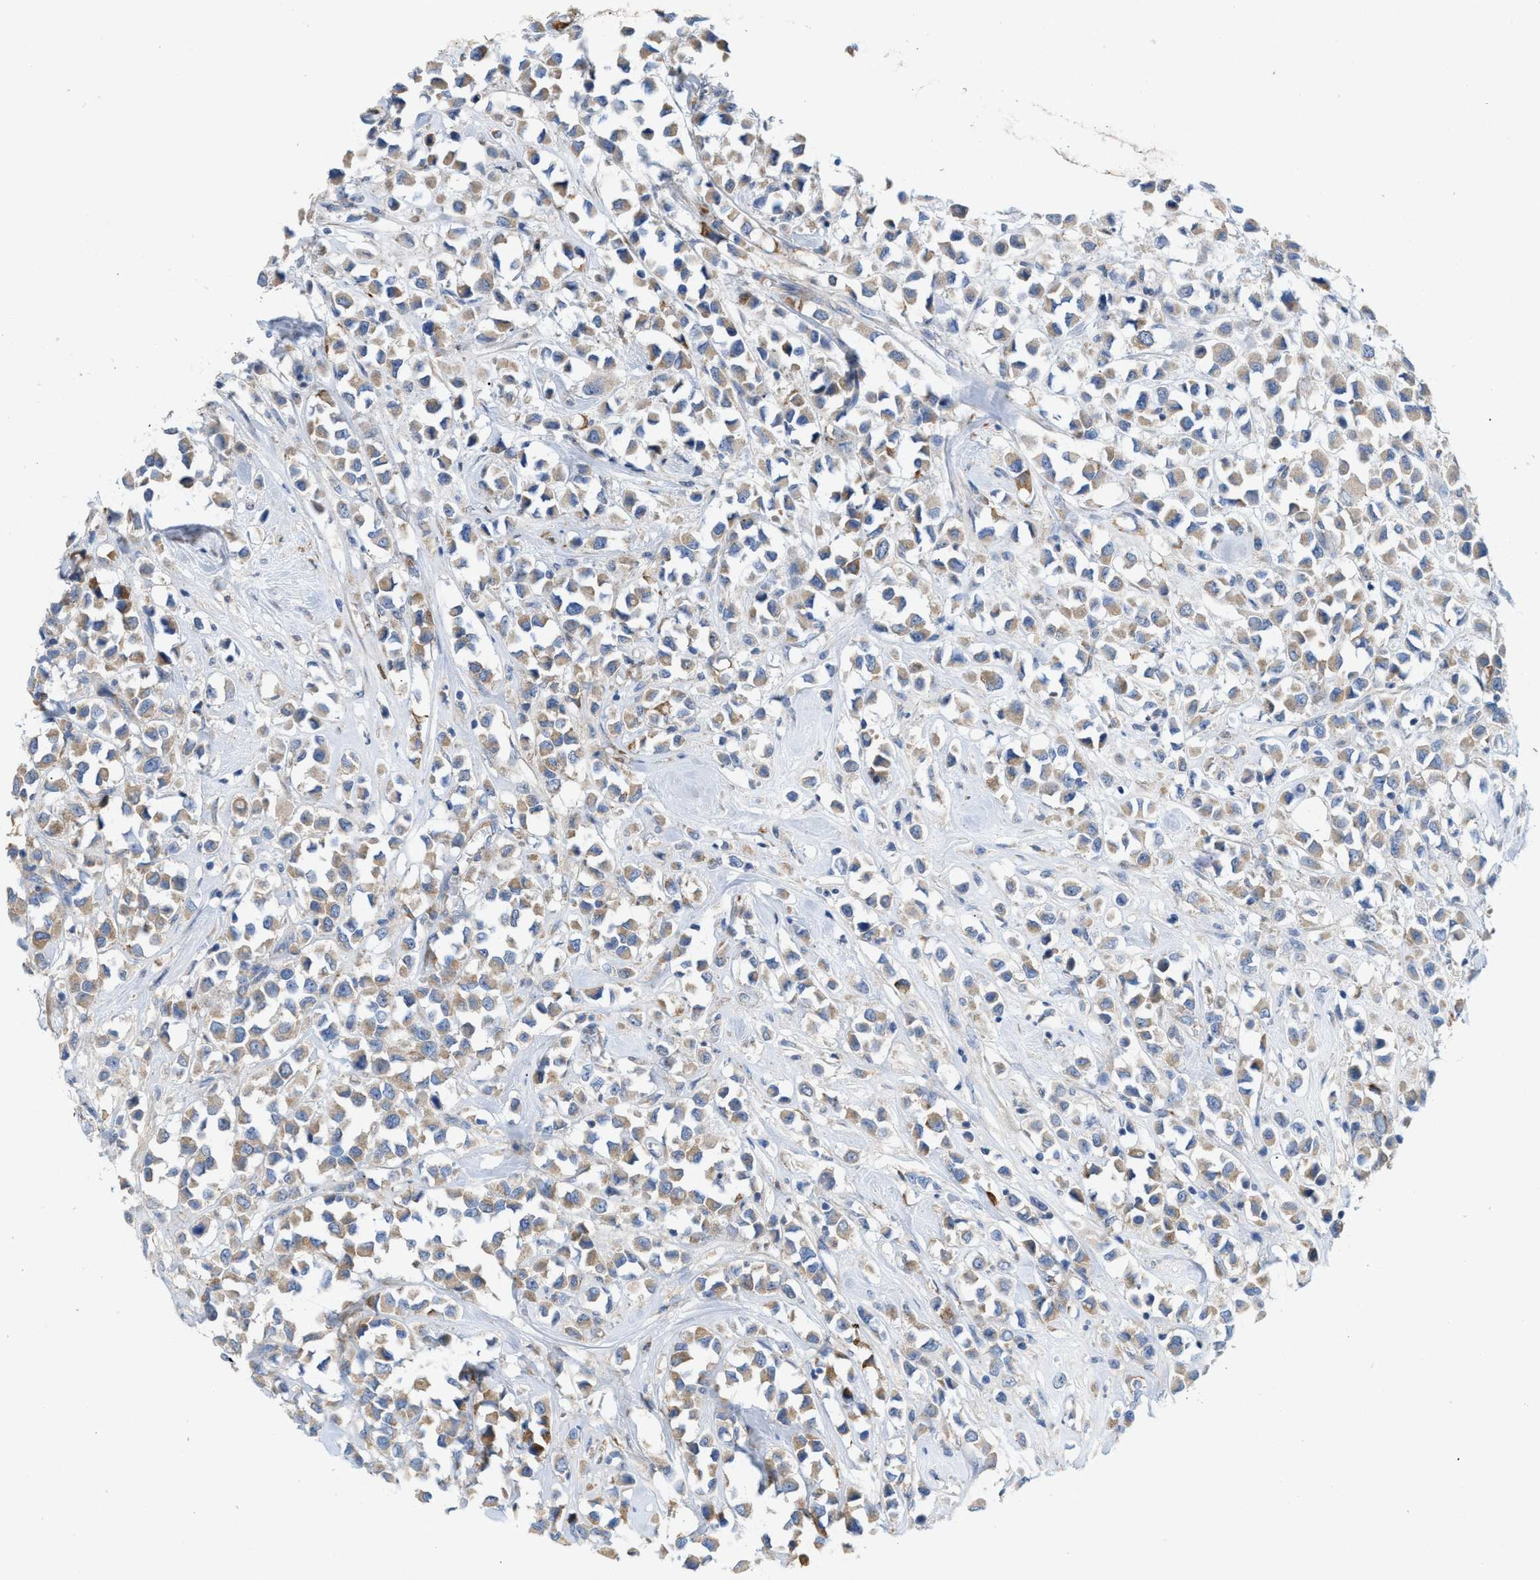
{"staining": {"intensity": "weak", "quantity": ">75%", "location": "cytoplasmic/membranous"}, "tissue": "breast cancer", "cell_type": "Tumor cells", "image_type": "cancer", "snomed": [{"axis": "morphology", "description": "Duct carcinoma"}, {"axis": "topography", "description": "Breast"}], "caption": "Breast cancer (intraductal carcinoma) was stained to show a protein in brown. There is low levels of weak cytoplasmic/membranous expression in approximately >75% of tumor cells. The staining was performed using DAB to visualize the protein expression in brown, while the nuclei were stained in blue with hematoxylin (Magnification: 20x).", "gene": "DYNC2I1", "patient": {"sex": "female", "age": 61}}